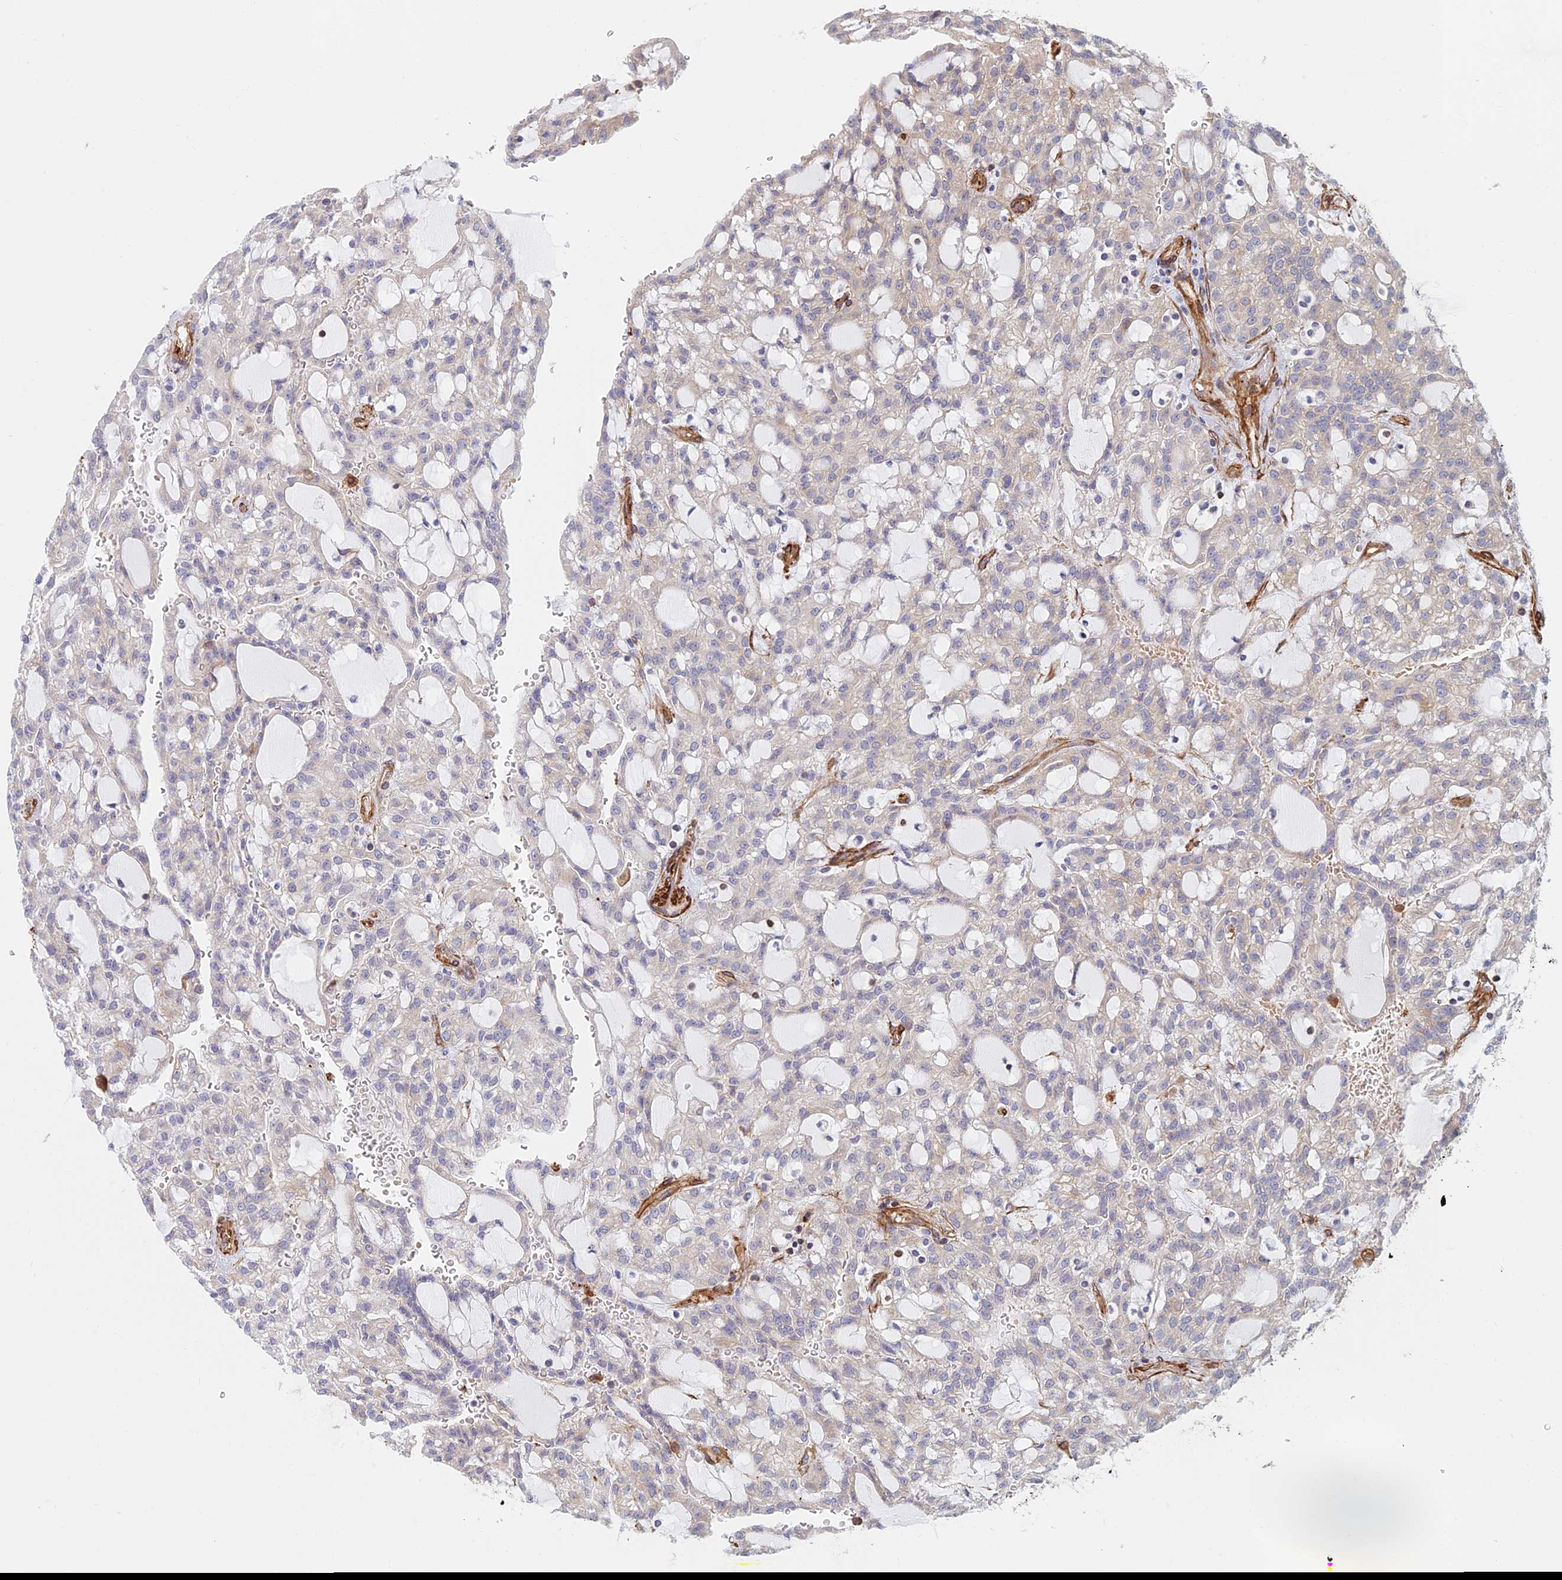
{"staining": {"intensity": "negative", "quantity": "none", "location": "none"}, "tissue": "renal cancer", "cell_type": "Tumor cells", "image_type": "cancer", "snomed": [{"axis": "morphology", "description": "Adenocarcinoma, NOS"}, {"axis": "topography", "description": "Kidney"}], "caption": "IHC micrograph of neoplastic tissue: human renal cancer stained with DAB exhibits no significant protein staining in tumor cells. Nuclei are stained in blue.", "gene": "PAK4", "patient": {"sex": "male", "age": 63}}